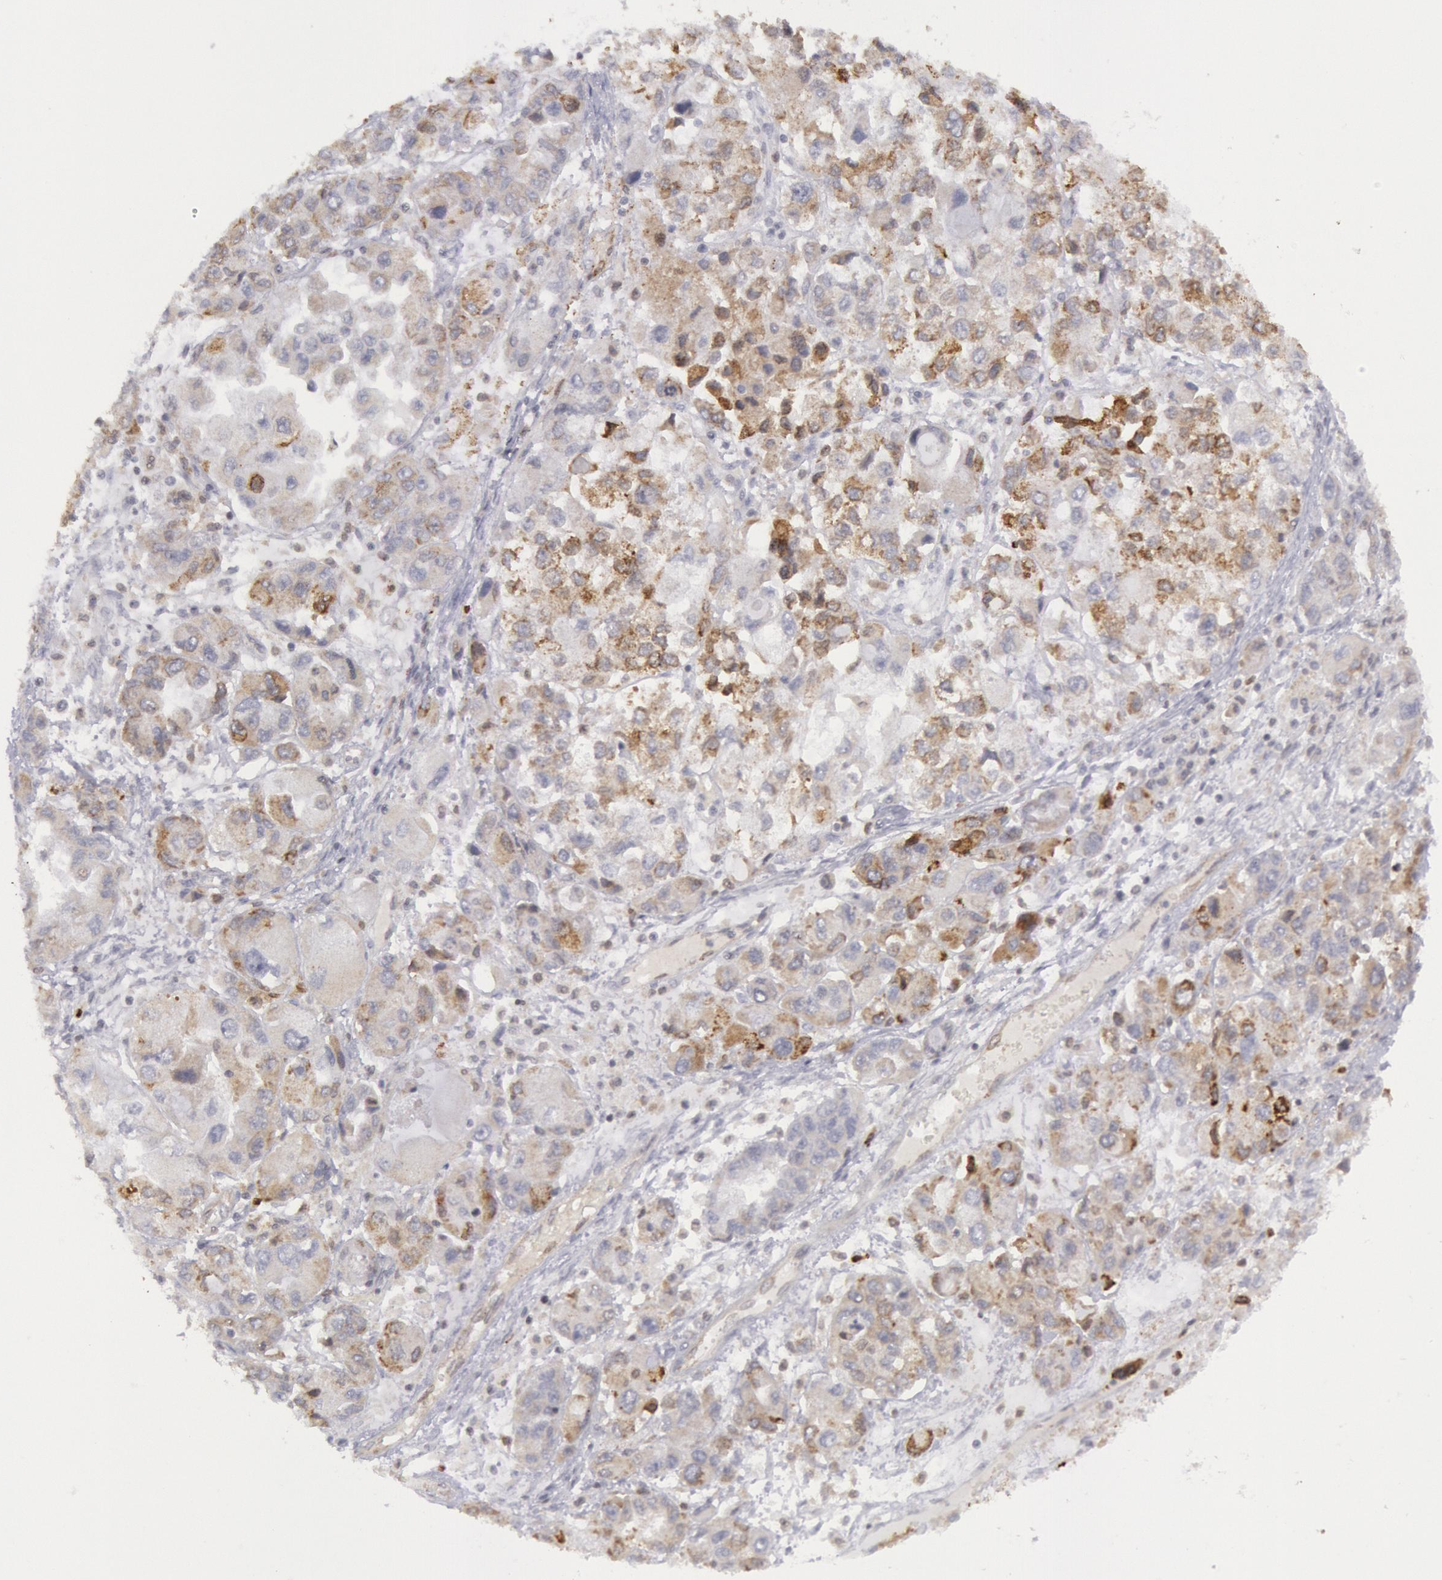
{"staining": {"intensity": "moderate", "quantity": "<25%", "location": "cytoplasmic/membranous"}, "tissue": "ovarian cancer", "cell_type": "Tumor cells", "image_type": "cancer", "snomed": [{"axis": "morphology", "description": "Cystadenocarcinoma, serous, NOS"}, {"axis": "topography", "description": "Ovary"}], "caption": "A low amount of moderate cytoplasmic/membranous staining is present in about <25% of tumor cells in serous cystadenocarcinoma (ovarian) tissue. (DAB (3,3'-diaminobenzidine) = brown stain, brightfield microscopy at high magnification).", "gene": "PTGS2", "patient": {"sex": "female", "age": 84}}